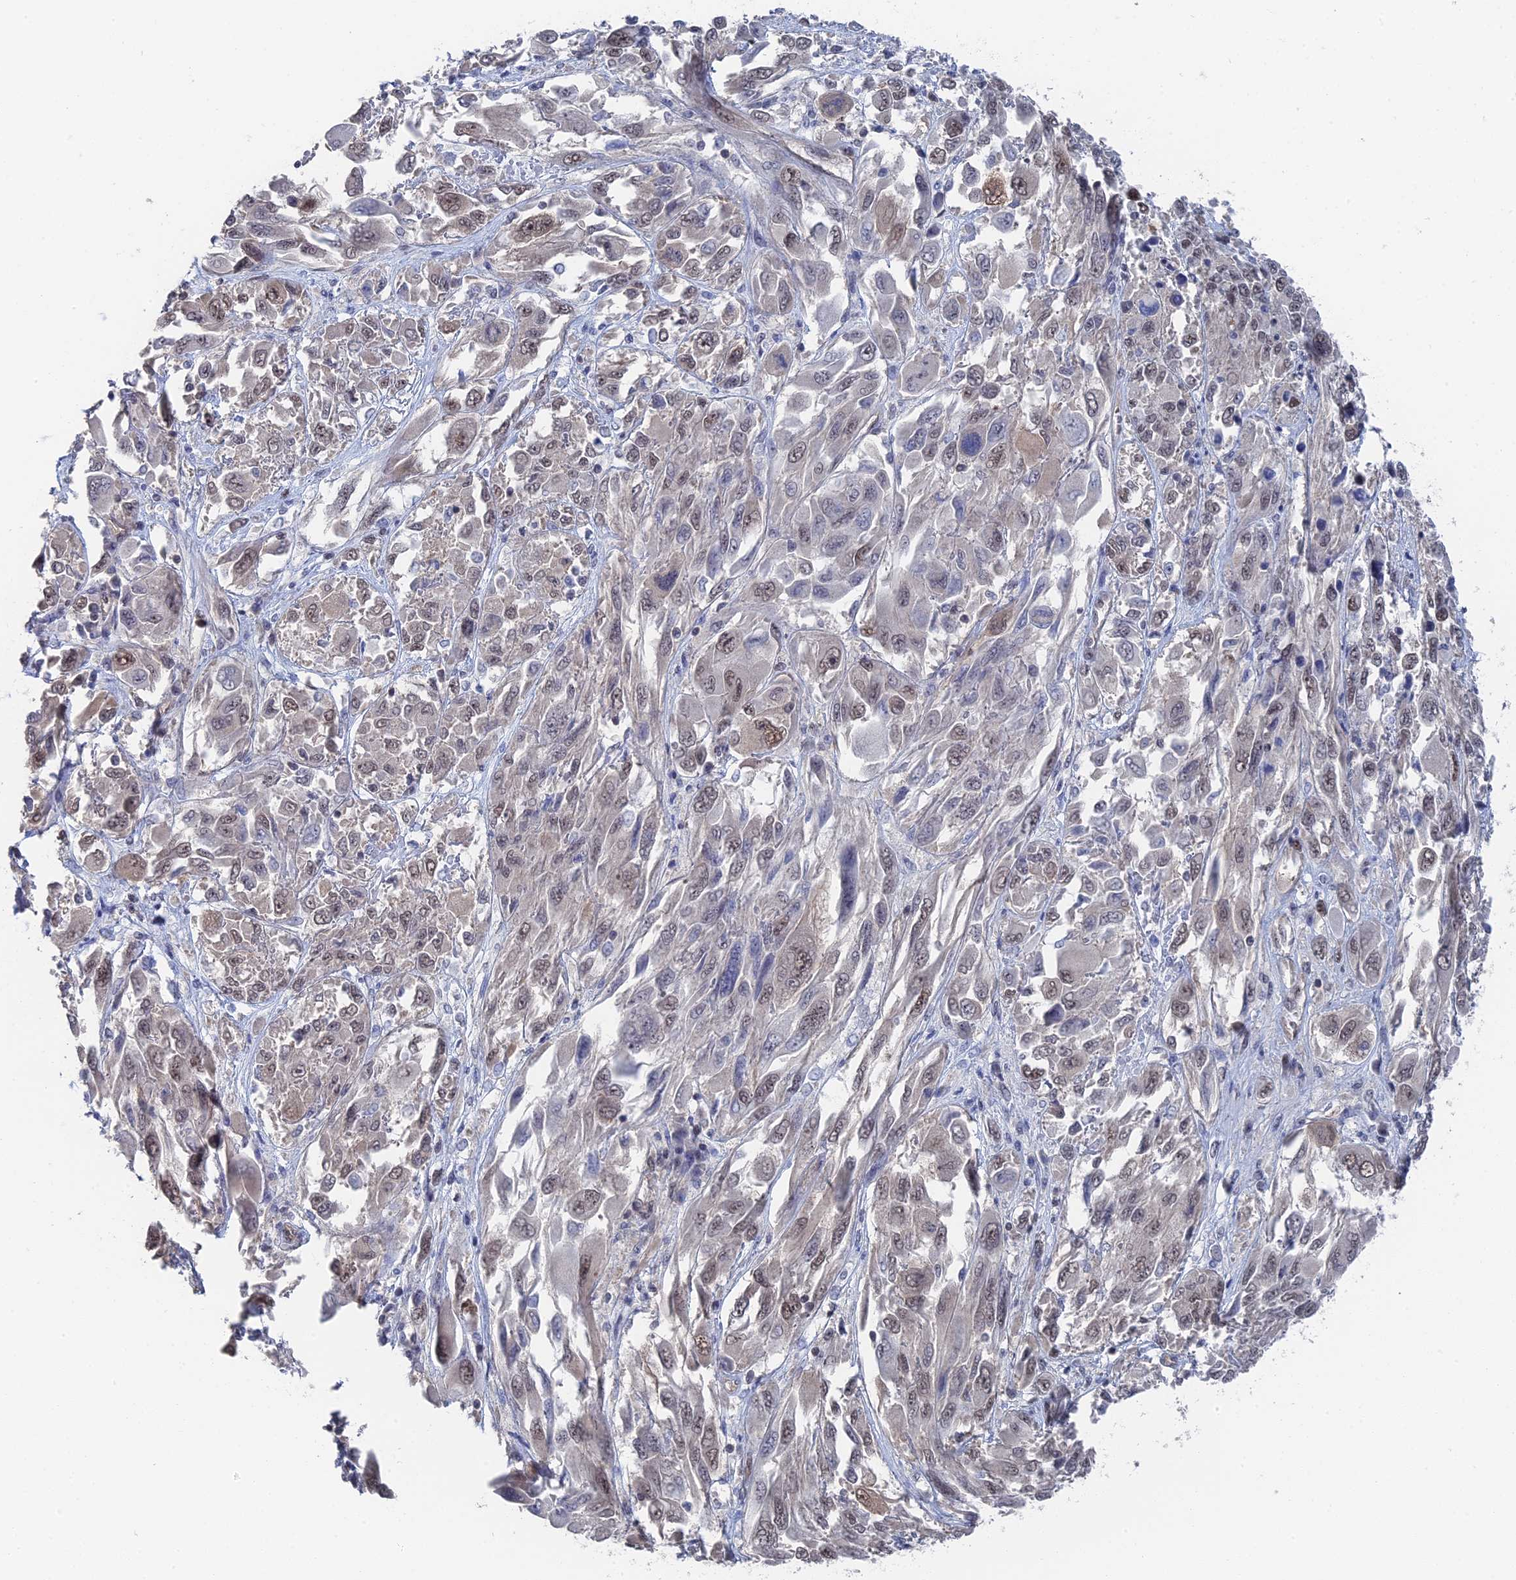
{"staining": {"intensity": "moderate", "quantity": "25%-75%", "location": "nuclear"}, "tissue": "melanoma", "cell_type": "Tumor cells", "image_type": "cancer", "snomed": [{"axis": "morphology", "description": "Malignant melanoma, NOS"}, {"axis": "topography", "description": "Skin"}], "caption": "Protein expression analysis of human malignant melanoma reveals moderate nuclear staining in about 25%-75% of tumor cells. (IHC, brightfield microscopy, high magnification).", "gene": "TSSC4", "patient": {"sex": "female", "age": 91}}